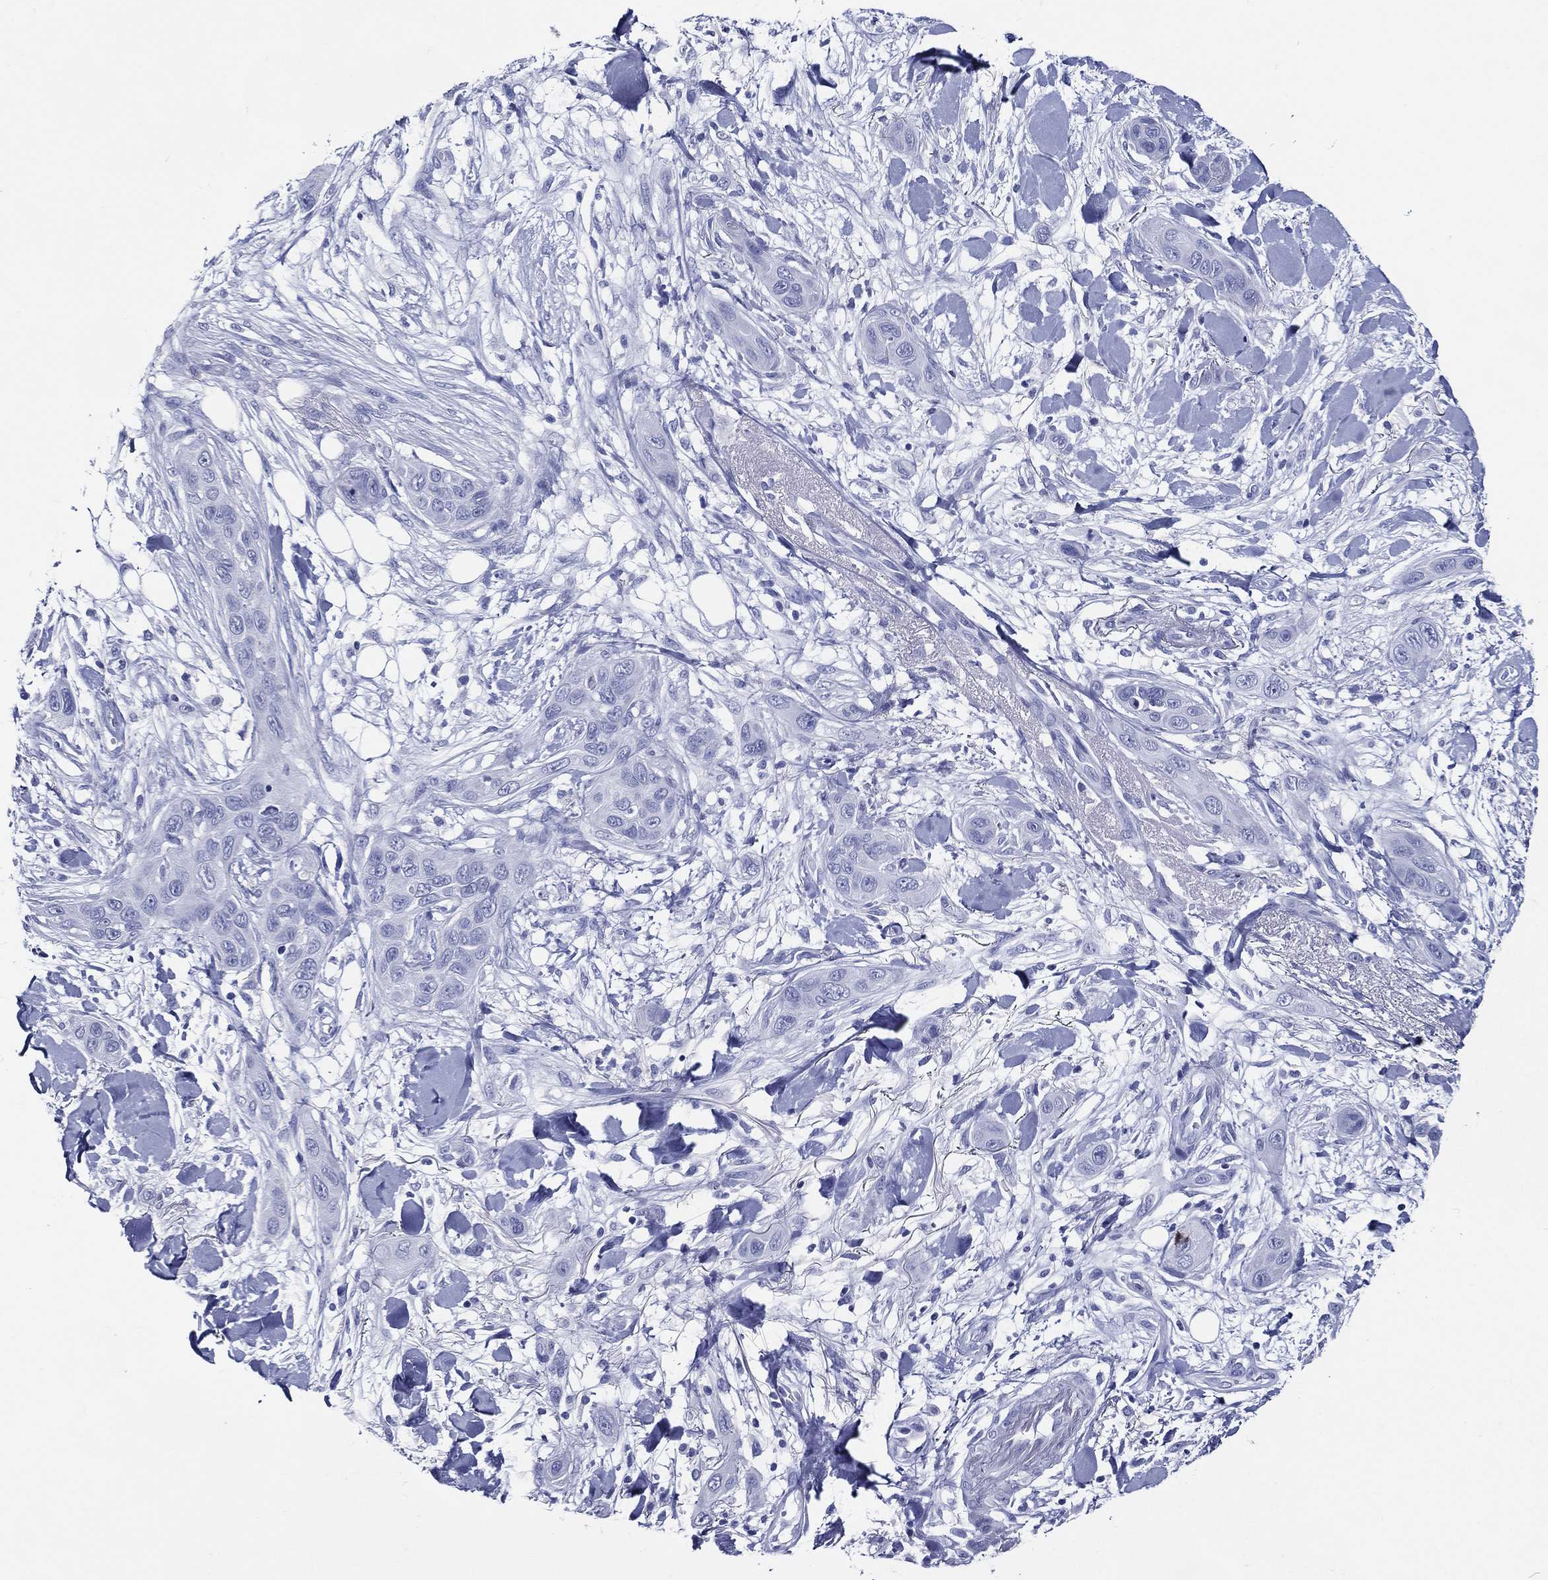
{"staining": {"intensity": "negative", "quantity": "none", "location": "none"}, "tissue": "skin cancer", "cell_type": "Tumor cells", "image_type": "cancer", "snomed": [{"axis": "morphology", "description": "Squamous cell carcinoma, NOS"}, {"axis": "topography", "description": "Skin"}], "caption": "DAB (3,3'-diaminobenzidine) immunohistochemical staining of squamous cell carcinoma (skin) exhibits no significant expression in tumor cells. (DAB immunohistochemistry with hematoxylin counter stain).", "gene": "ACE2", "patient": {"sex": "male", "age": 78}}